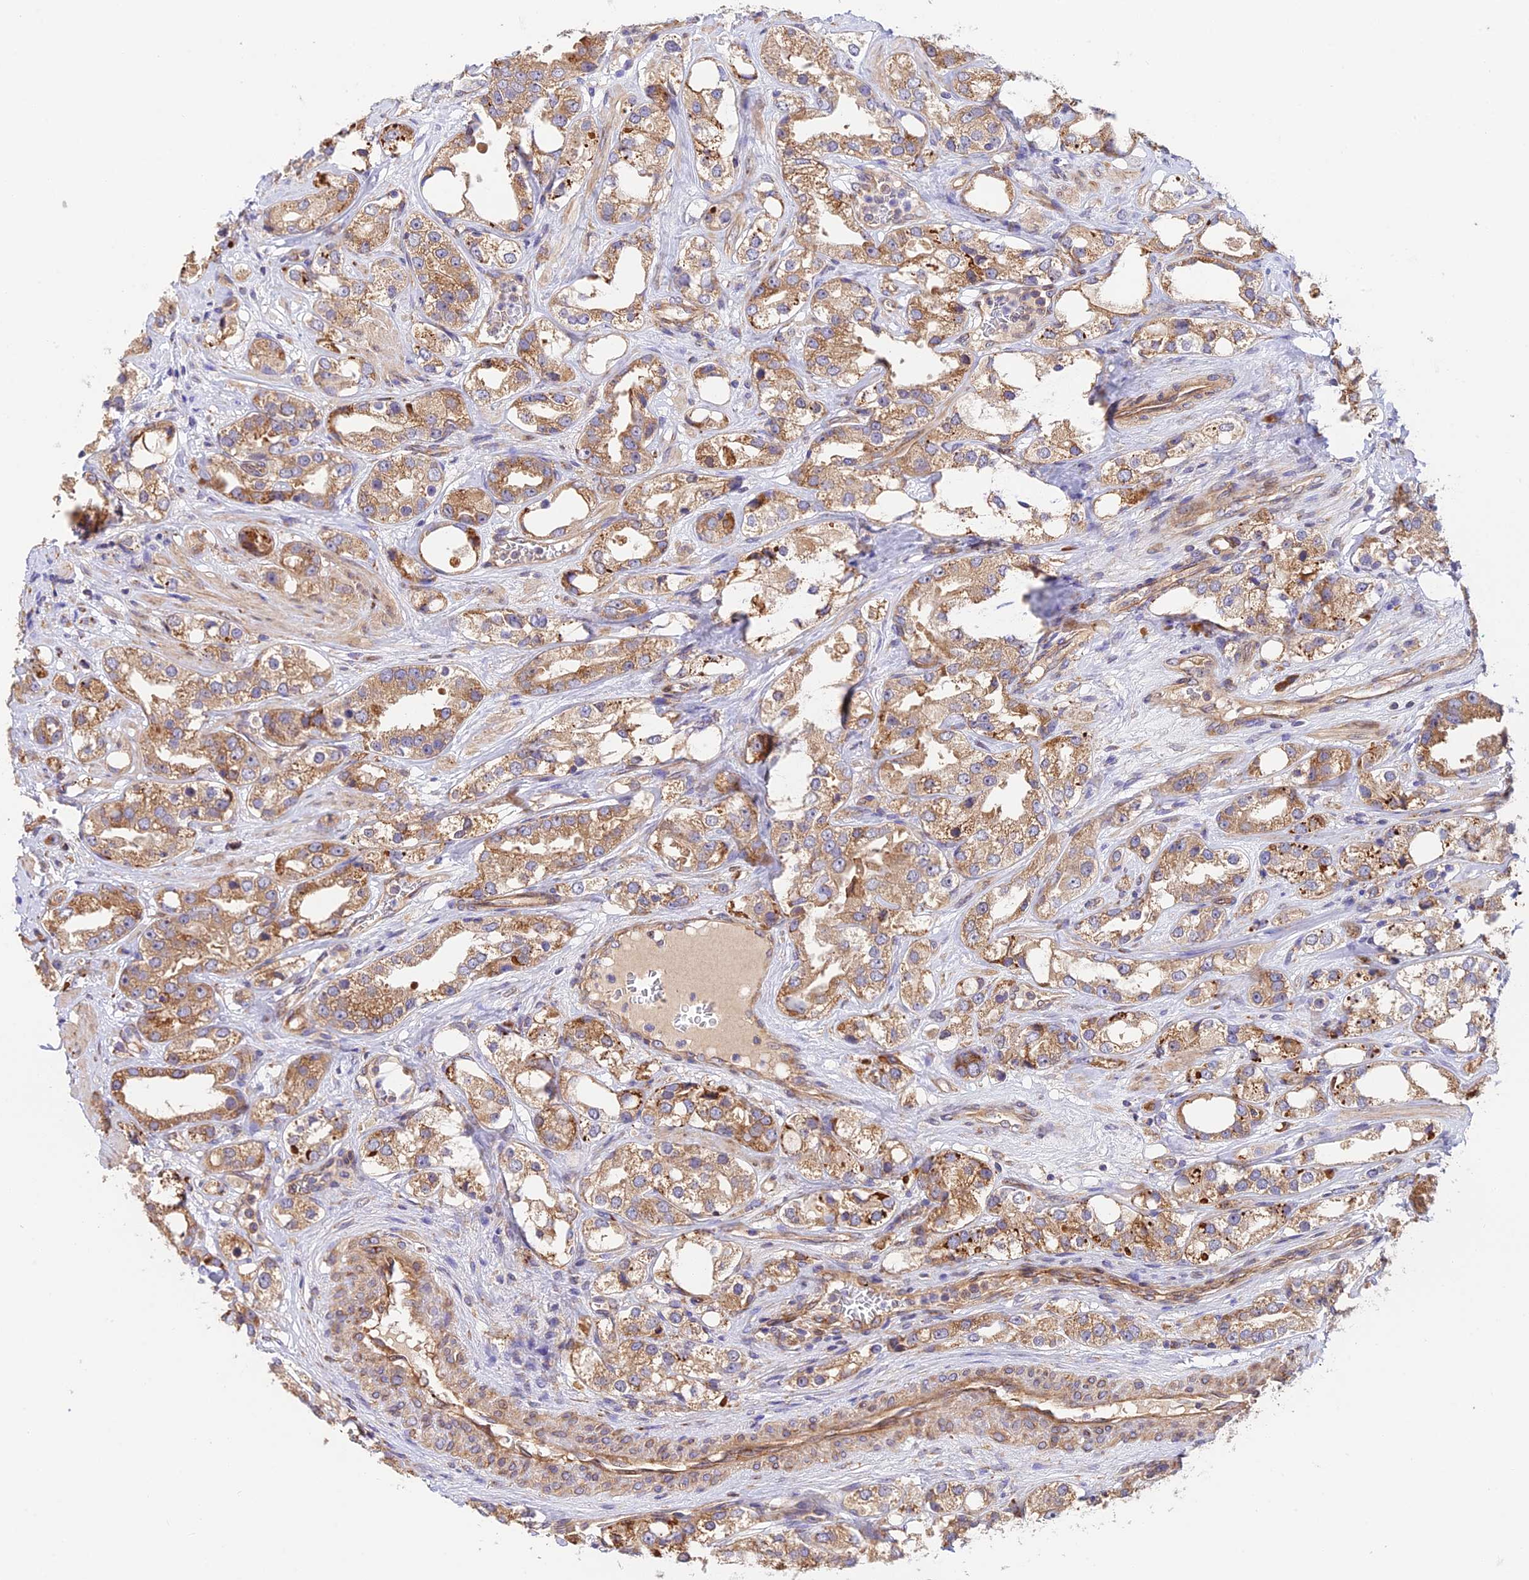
{"staining": {"intensity": "moderate", "quantity": ">75%", "location": "cytoplasmic/membranous"}, "tissue": "prostate cancer", "cell_type": "Tumor cells", "image_type": "cancer", "snomed": [{"axis": "morphology", "description": "Adenocarcinoma, NOS"}, {"axis": "topography", "description": "Prostate"}], "caption": "Immunohistochemistry (IHC) photomicrograph of neoplastic tissue: human prostate cancer (adenocarcinoma) stained using immunohistochemistry displays medium levels of moderate protein expression localized specifically in the cytoplasmic/membranous of tumor cells, appearing as a cytoplasmic/membranous brown color.", "gene": "RPL5", "patient": {"sex": "male", "age": 79}}